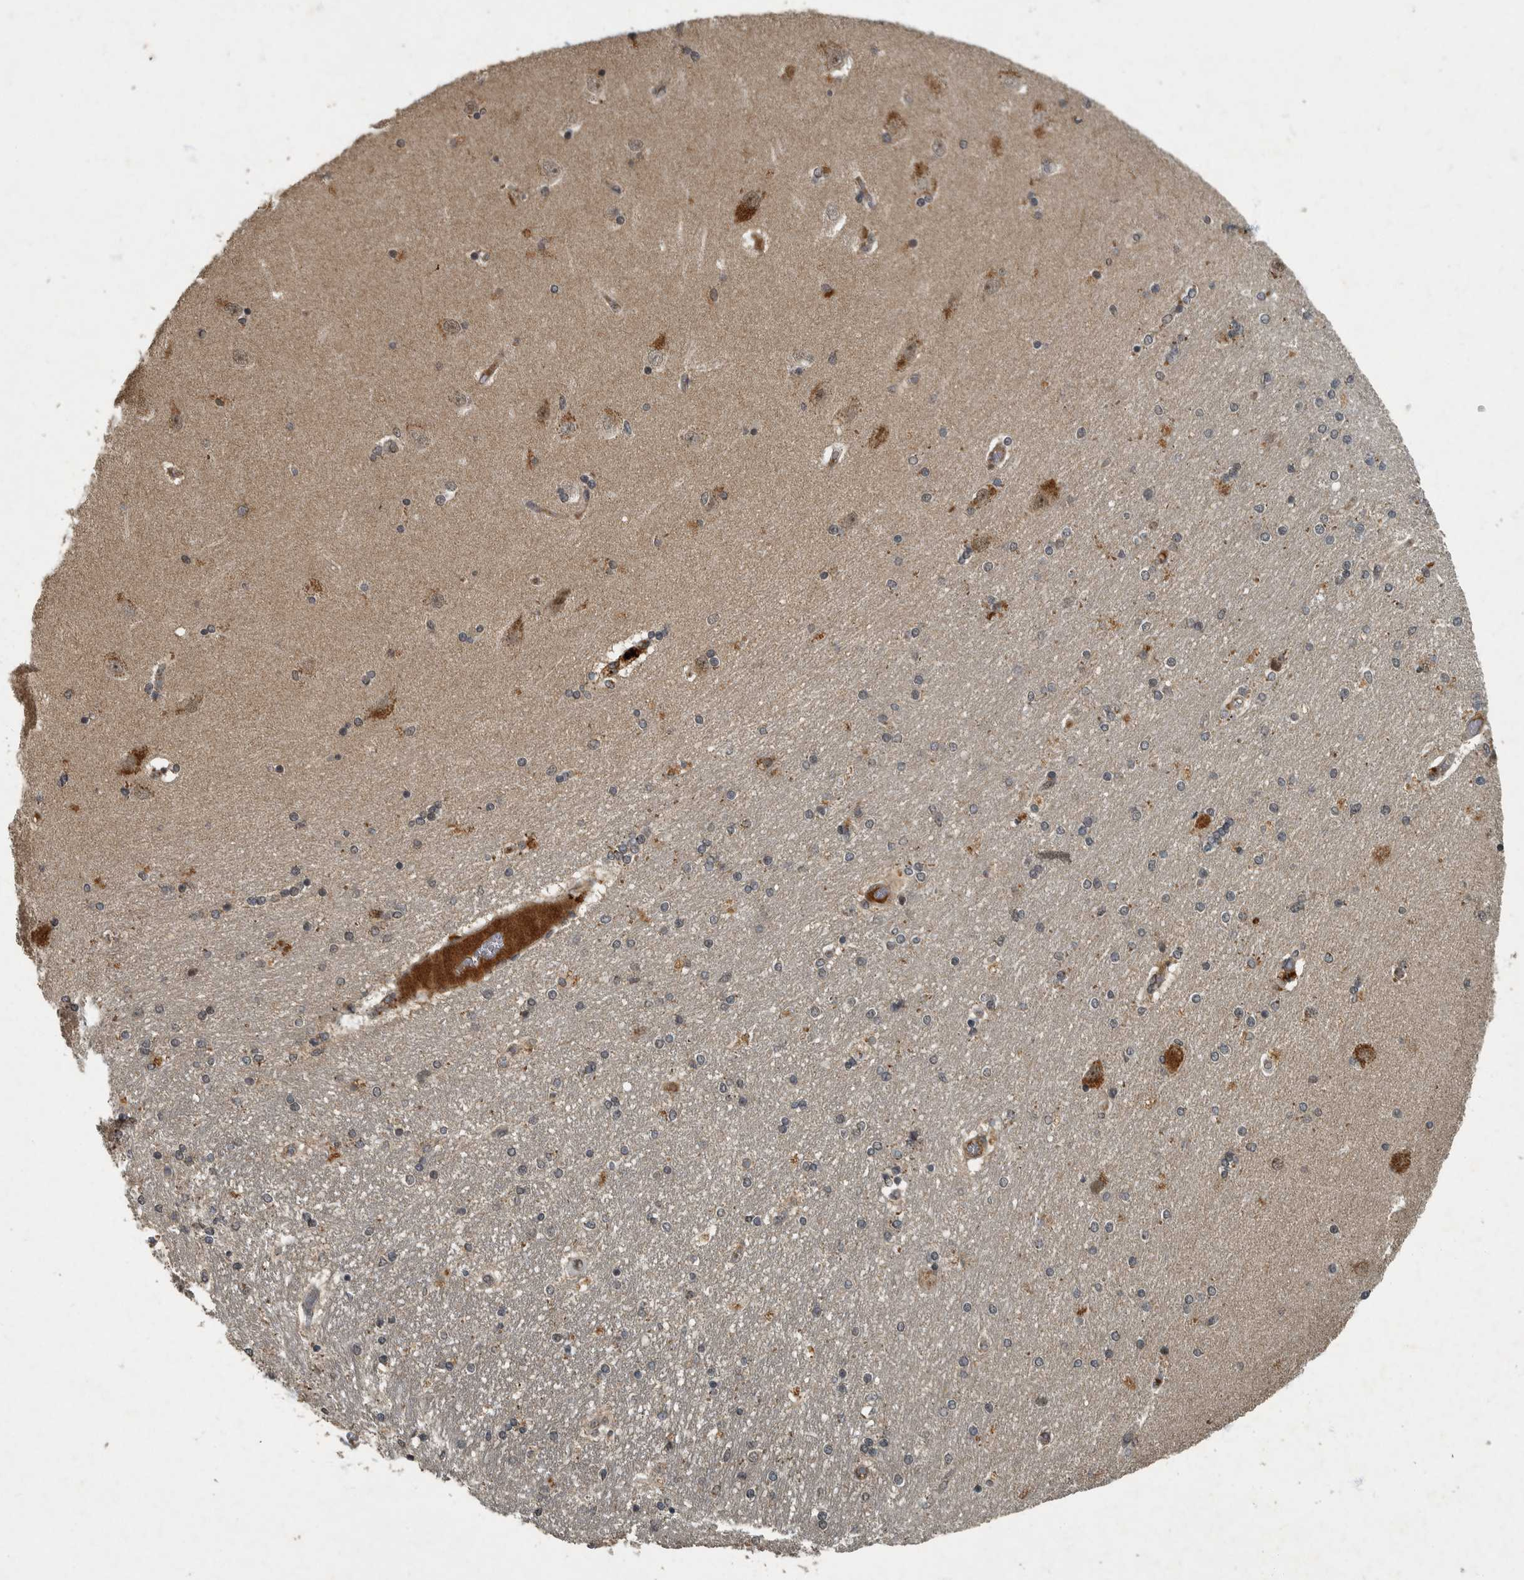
{"staining": {"intensity": "weak", "quantity": "<25%", "location": "cytoplasmic/membranous"}, "tissue": "hippocampus", "cell_type": "Glial cells", "image_type": "normal", "snomed": [{"axis": "morphology", "description": "Normal tissue, NOS"}, {"axis": "topography", "description": "Hippocampus"}], "caption": "Glial cells are negative for protein expression in unremarkable human hippocampus. (Immunohistochemistry, brightfield microscopy, high magnification).", "gene": "FOXO1", "patient": {"sex": "female", "age": 54}}